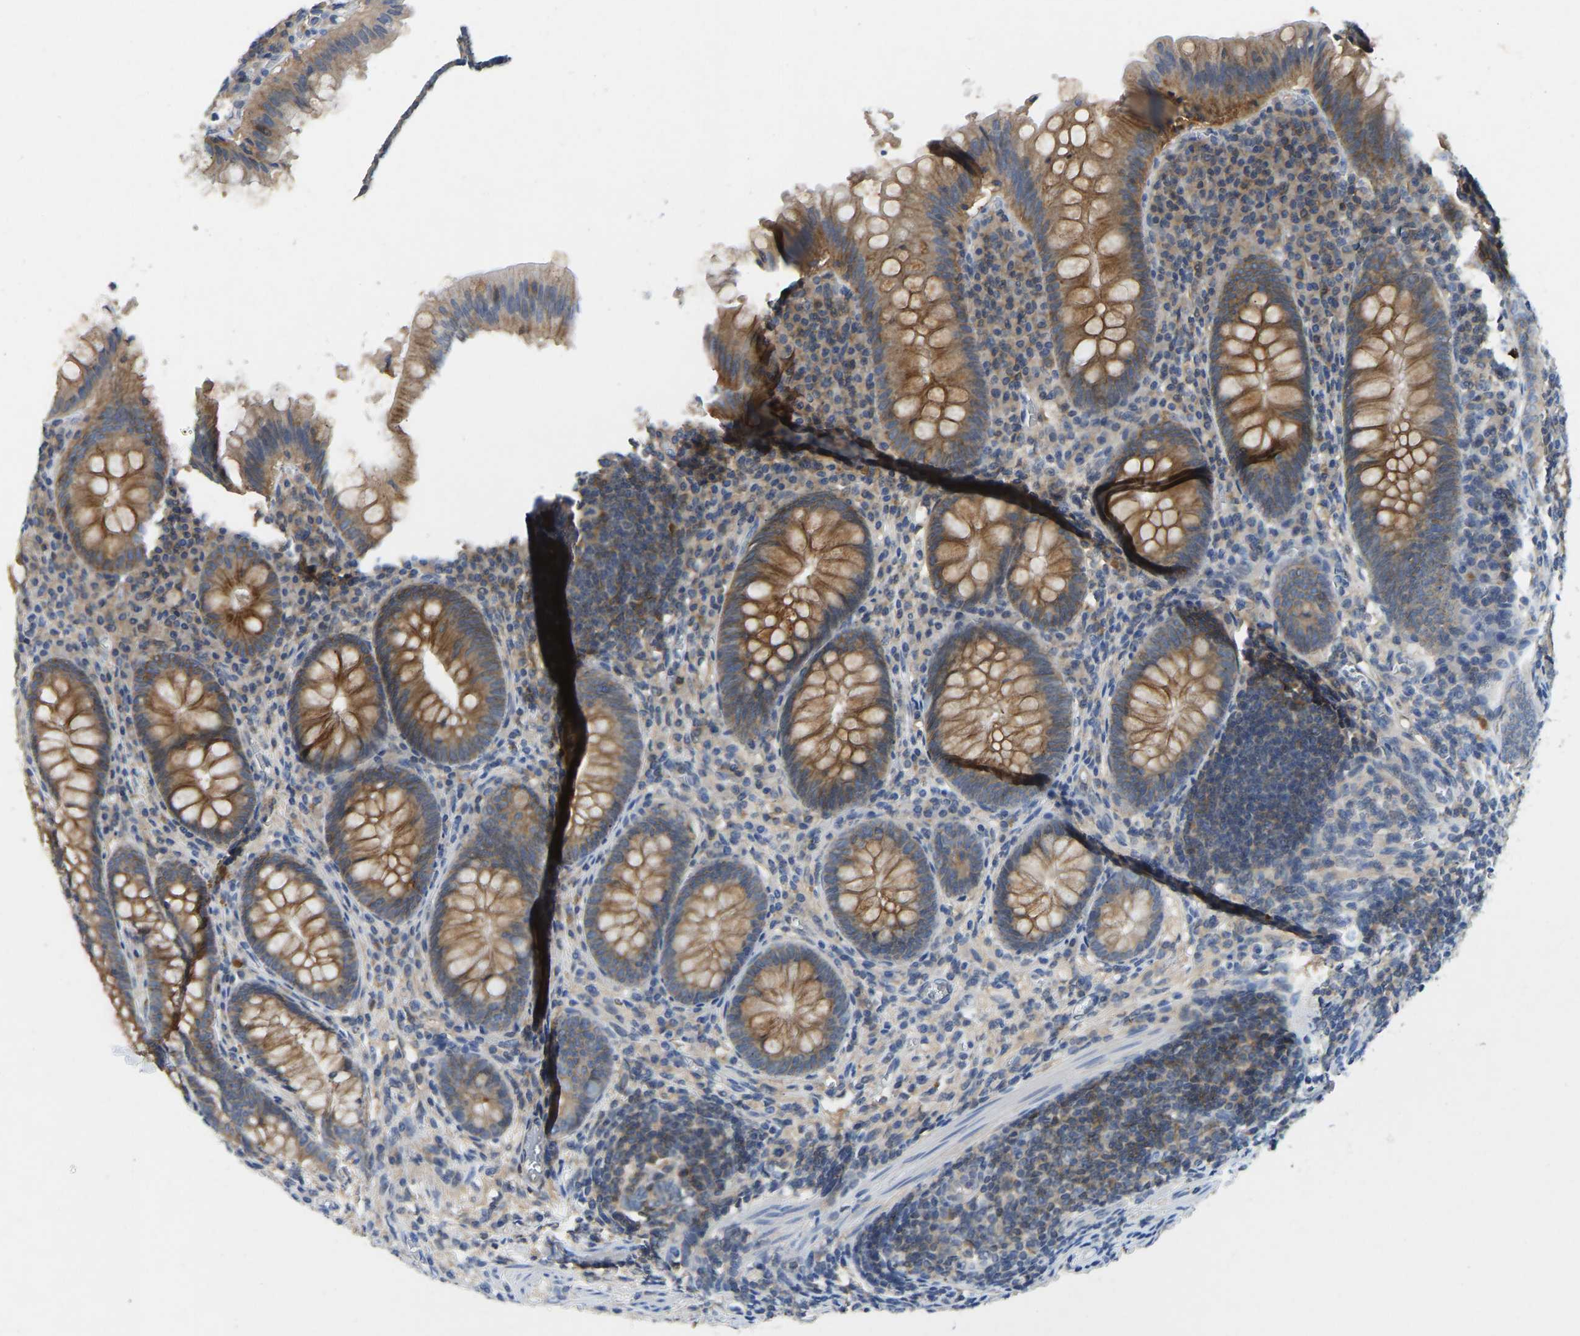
{"staining": {"intensity": "moderate", "quantity": ">75%", "location": "cytoplasmic/membranous"}, "tissue": "appendix", "cell_type": "Glandular cells", "image_type": "normal", "snomed": [{"axis": "morphology", "description": "Normal tissue, NOS"}, {"axis": "topography", "description": "Appendix"}], "caption": "Normal appendix shows moderate cytoplasmic/membranous expression in approximately >75% of glandular cells, visualized by immunohistochemistry.", "gene": "NDRG3", "patient": {"sex": "male", "age": 56}}